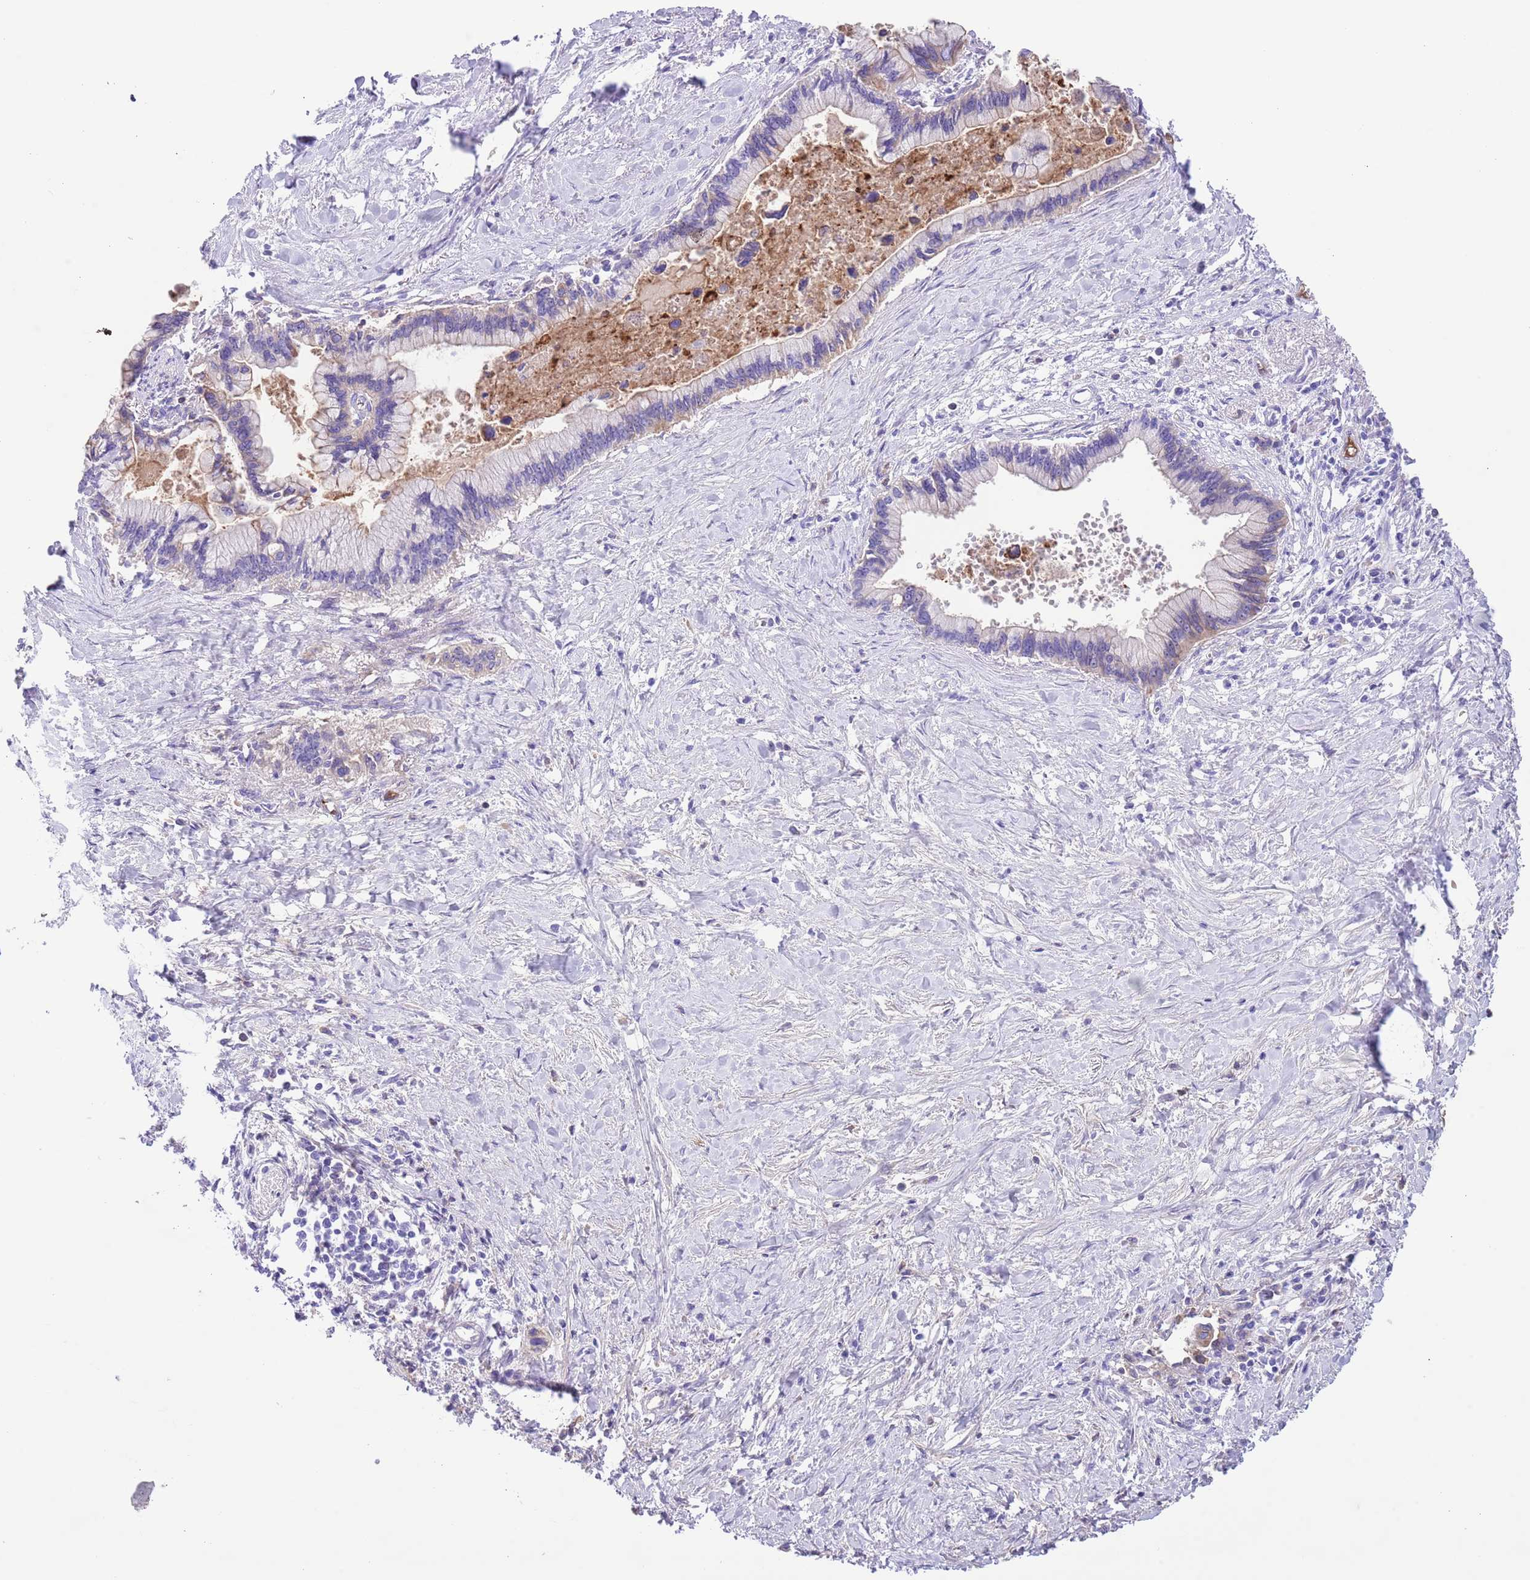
{"staining": {"intensity": "negative", "quantity": "none", "location": "none"}, "tissue": "pancreatic cancer", "cell_type": "Tumor cells", "image_type": "cancer", "snomed": [{"axis": "morphology", "description": "Adenocarcinoma, NOS"}, {"axis": "topography", "description": "Pancreas"}], "caption": "This is a photomicrograph of IHC staining of pancreatic adenocarcinoma, which shows no staining in tumor cells.", "gene": "IGF1", "patient": {"sex": "female", "age": 83}}